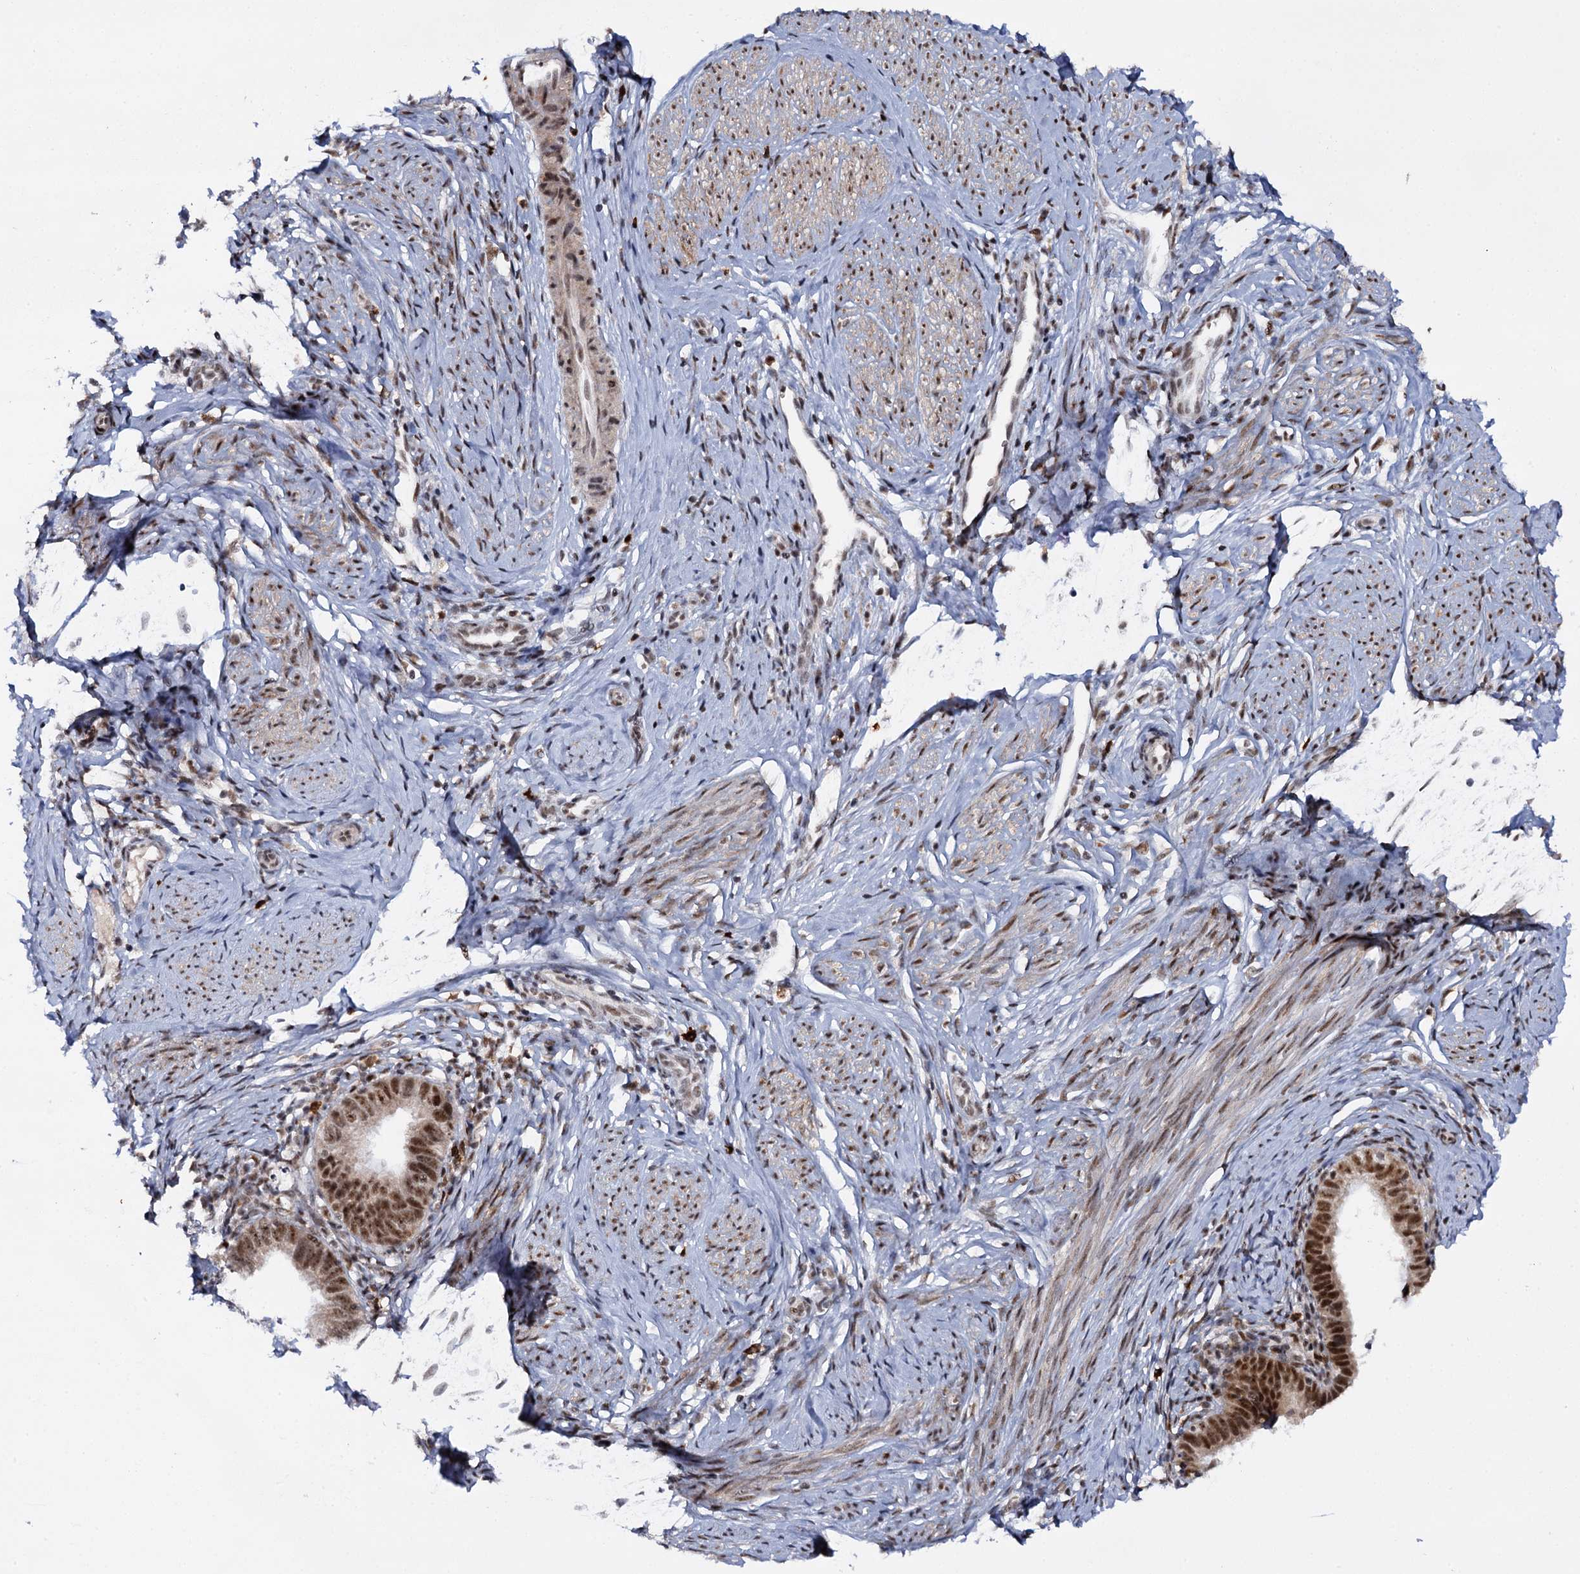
{"staining": {"intensity": "strong", "quantity": ">75%", "location": "nuclear"}, "tissue": "cervical cancer", "cell_type": "Tumor cells", "image_type": "cancer", "snomed": [{"axis": "morphology", "description": "Adenocarcinoma, NOS"}, {"axis": "topography", "description": "Cervix"}], "caption": "The immunohistochemical stain highlights strong nuclear staining in tumor cells of cervical cancer tissue.", "gene": "BUD13", "patient": {"sex": "female", "age": 36}}